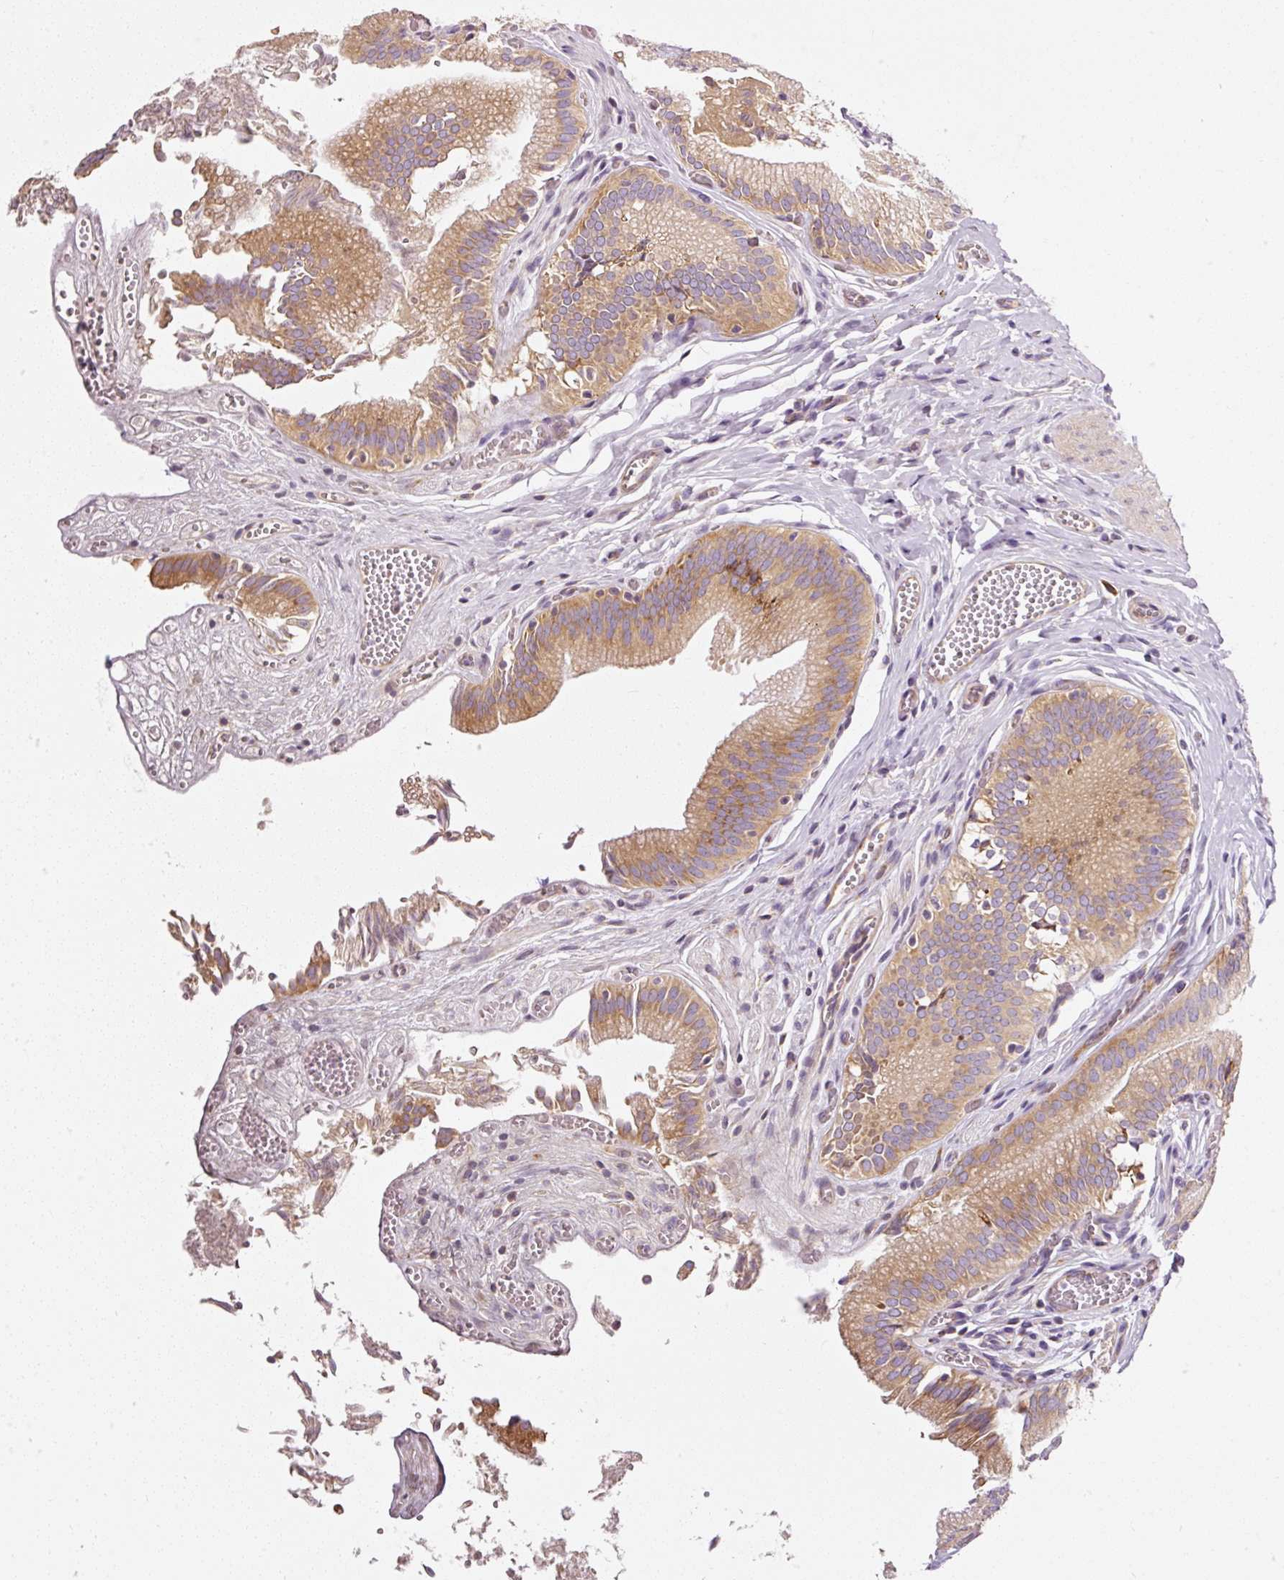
{"staining": {"intensity": "moderate", "quantity": ">75%", "location": "cytoplasmic/membranous"}, "tissue": "gallbladder", "cell_type": "Glandular cells", "image_type": "normal", "snomed": [{"axis": "morphology", "description": "Normal tissue, NOS"}, {"axis": "topography", "description": "Gallbladder"}, {"axis": "topography", "description": "Peripheral nerve tissue"}], "caption": "This photomicrograph reveals immunohistochemistry (IHC) staining of benign human gallbladder, with medium moderate cytoplasmic/membranous staining in approximately >75% of glandular cells.", "gene": "RPL10A", "patient": {"sex": "male", "age": 17}}